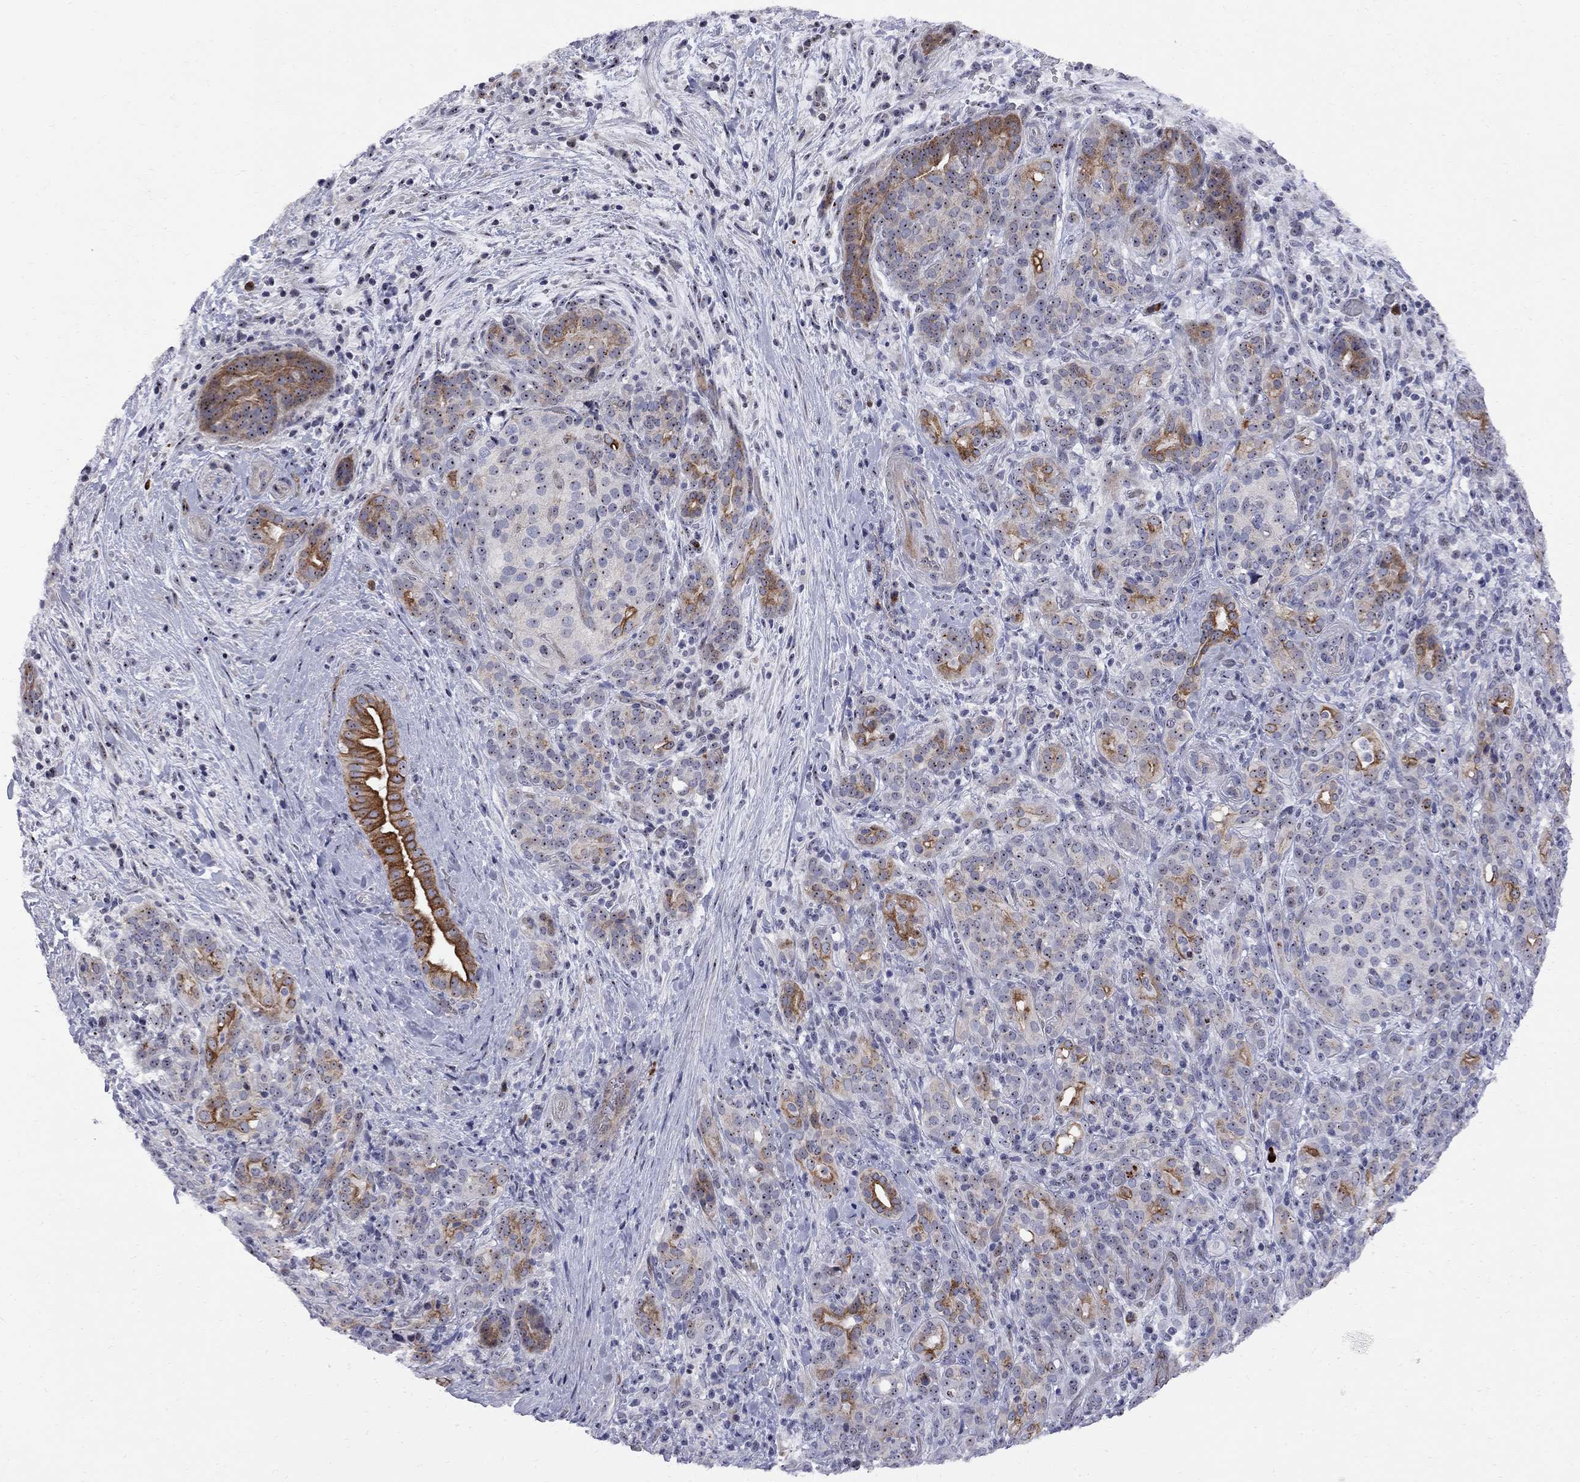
{"staining": {"intensity": "moderate", "quantity": "25%-75%", "location": "cytoplasmic/membranous,nuclear"}, "tissue": "pancreatic cancer", "cell_type": "Tumor cells", "image_type": "cancer", "snomed": [{"axis": "morphology", "description": "Adenocarcinoma, NOS"}, {"axis": "topography", "description": "Pancreas"}], "caption": "Protein staining reveals moderate cytoplasmic/membranous and nuclear positivity in about 25%-75% of tumor cells in pancreatic cancer (adenocarcinoma).", "gene": "DHX33", "patient": {"sex": "male", "age": 44}}